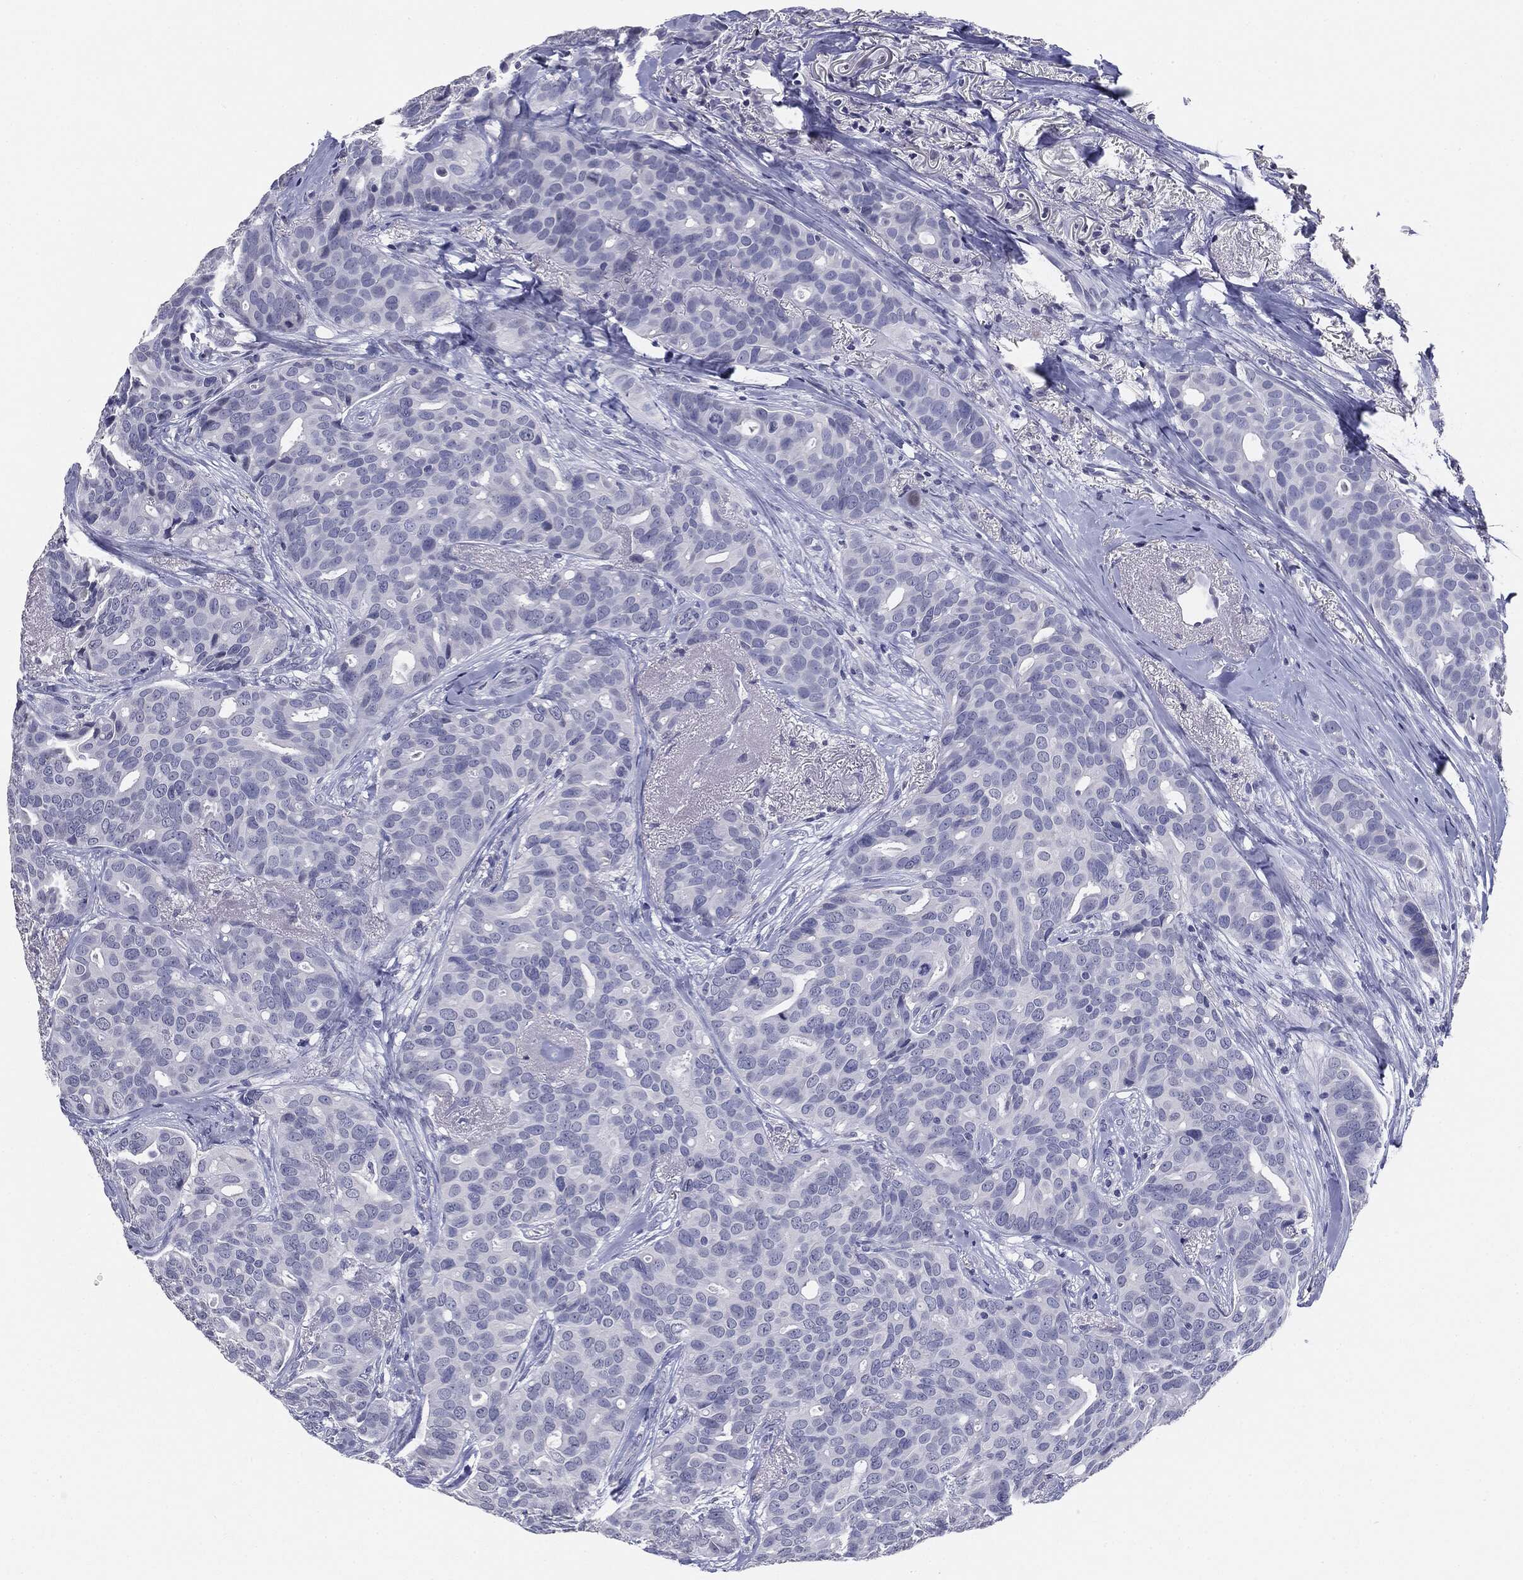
{"staining": {"intensity": "negative", "quantity": "none", "location": "none"}, "tissue": "breast cancer", "cell_type": "Tumor cells", "image_type": "cancer", "snomed": [{"axis": "morphology", "description": "Duct carcinoma"}, {"axis": "topography", "description": "Breast"}], "caption": "This is a histopathology image of immunohistochemistry (IHC) staining of breast infiltrating ductal carcinoma, which shows no expression in tumor cells.", "gene": "SERPINB4", "patient": {"sex": "female", "age": 54}}